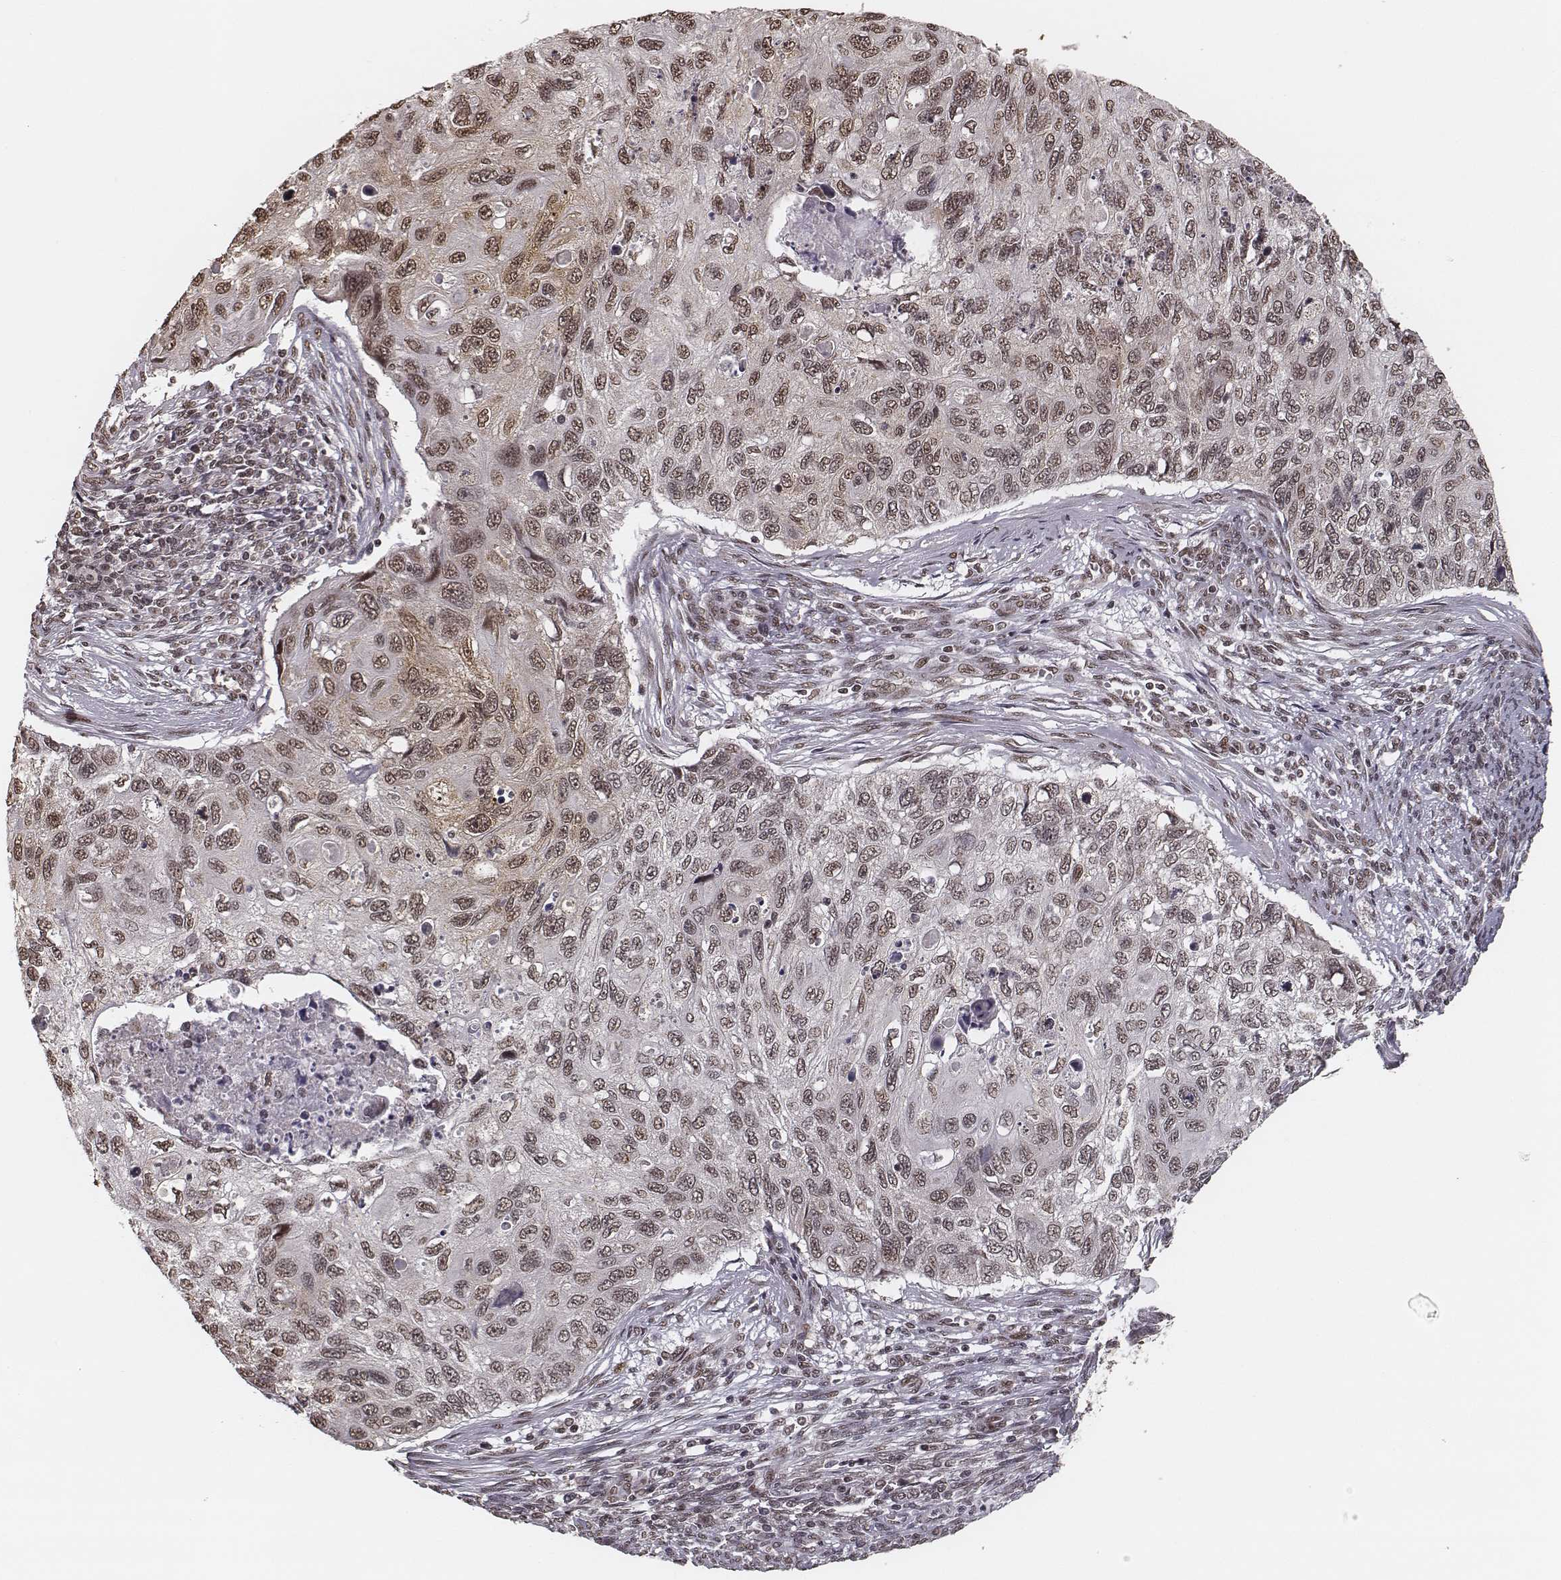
{"staining": {"intensity": "weak", "quantity": ">75%", "location": "nuclear"}, "tissue": "cervical cancer", "cell_type": "Tumor cells", "image_type": "cancer", "snomed": [{"axis": "morphology", "description": "Squamous cell carcinoma, NOS"}, {"axis": "topography", "description": "Cervix"}], "caption": "This is an image of IHC staining of squamous cell carcinoma (cervical), which shows weak expression in the nuclear of tumor cells.", "gene": "HMGA2", "patient": {"sex": "female", "age": 70}}